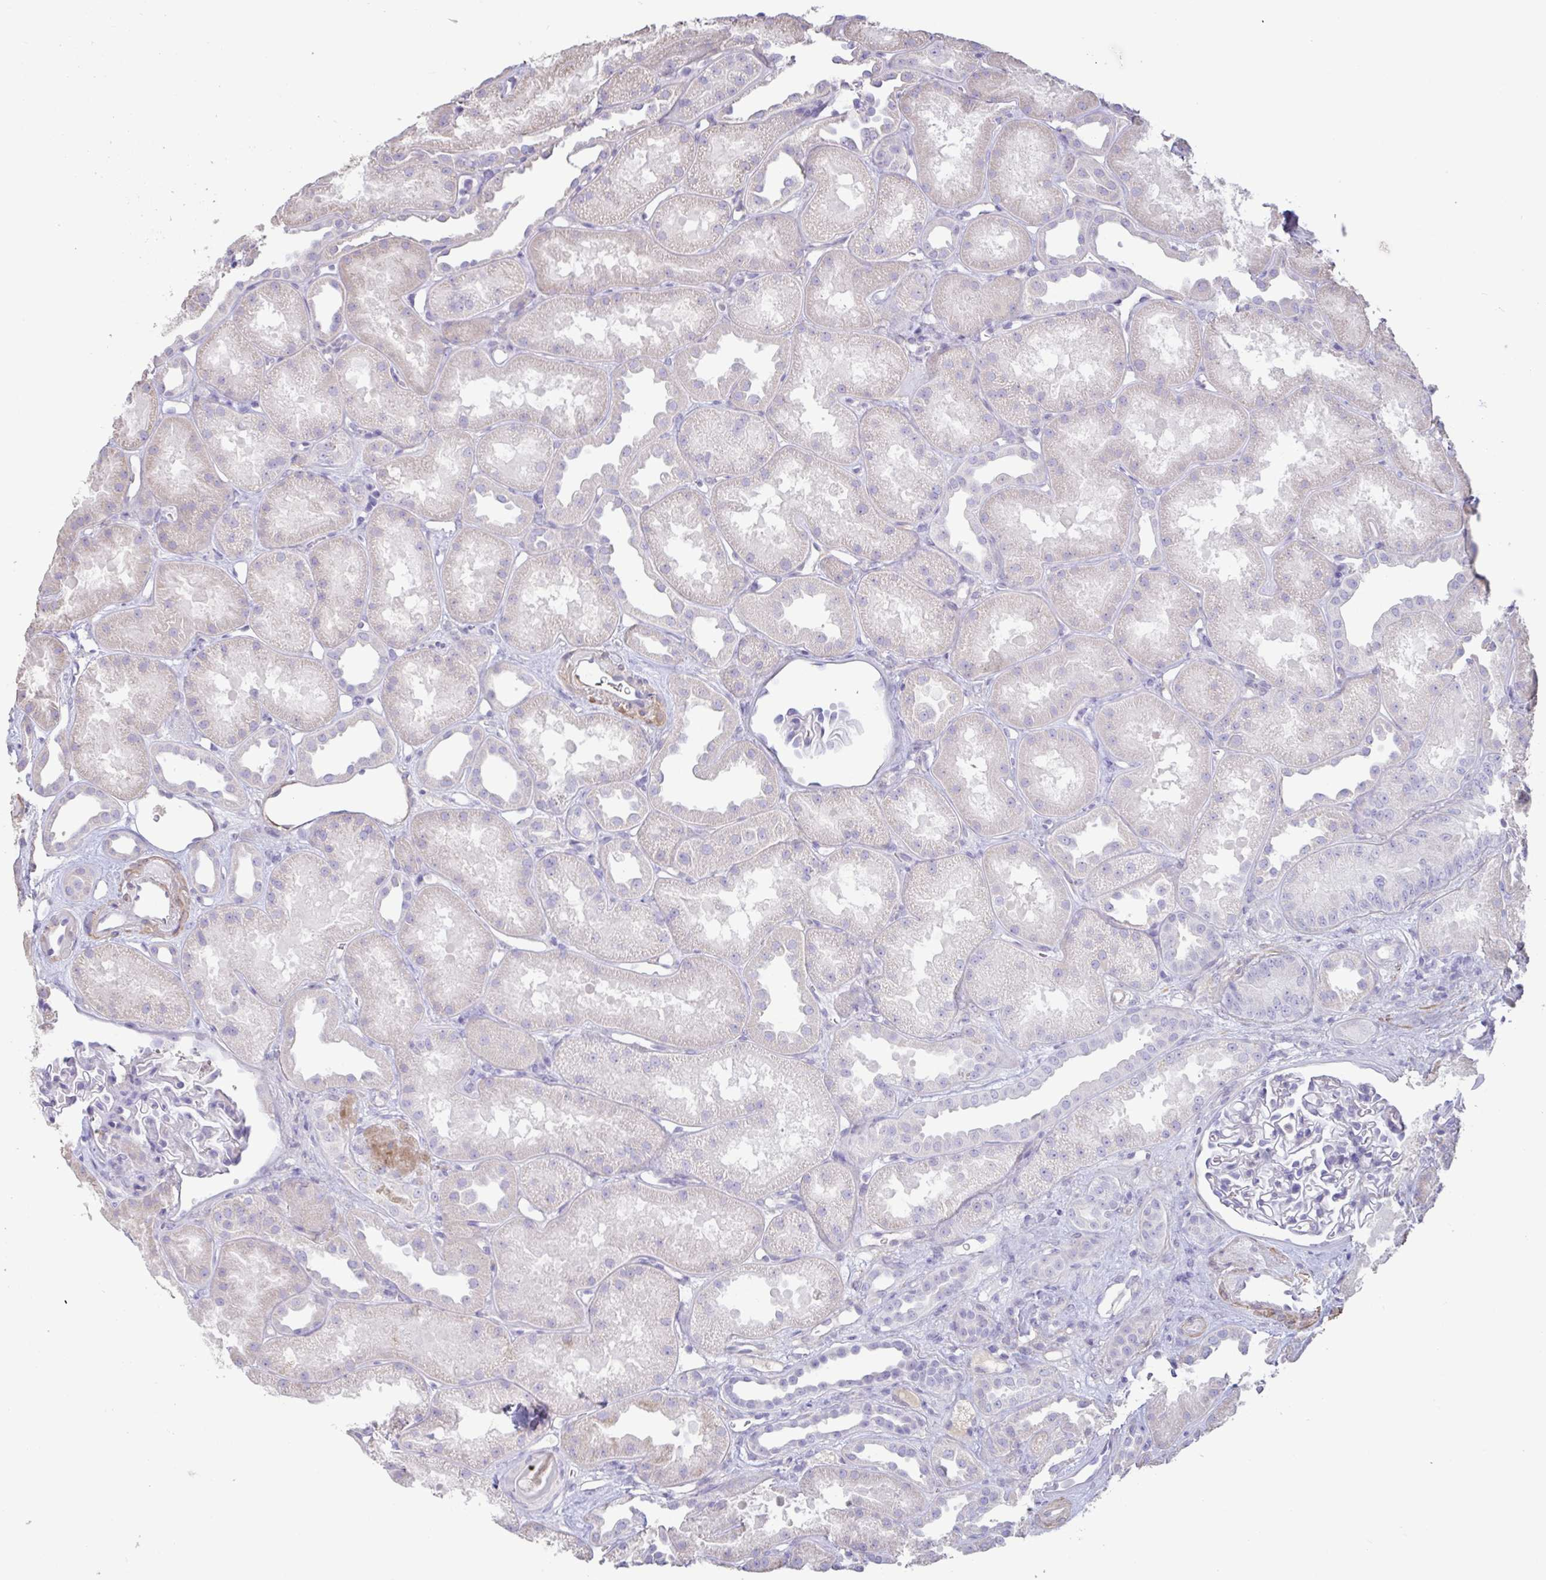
{"staining": {"intensity": "negative", "quantity": "none", "location": "none"}, "tissue": "kidney", "cell_type": "Cells in glomeruli", "image_type": "normal", "snomed": [{"axis": "morphology", "description": "Normal tissue, NOS"}, {"axis": "topography", "description": "Kidney"}], "caption": "Protein analysis of unremarkable kidney reveals no significant positivity in cells in glomeruli. The staining is performed using DAB brown chromogen with nuclei counter-stained in using hematoxylin.", "gene": "PYGM", "patient": {"sex": "male", "age": 61}}